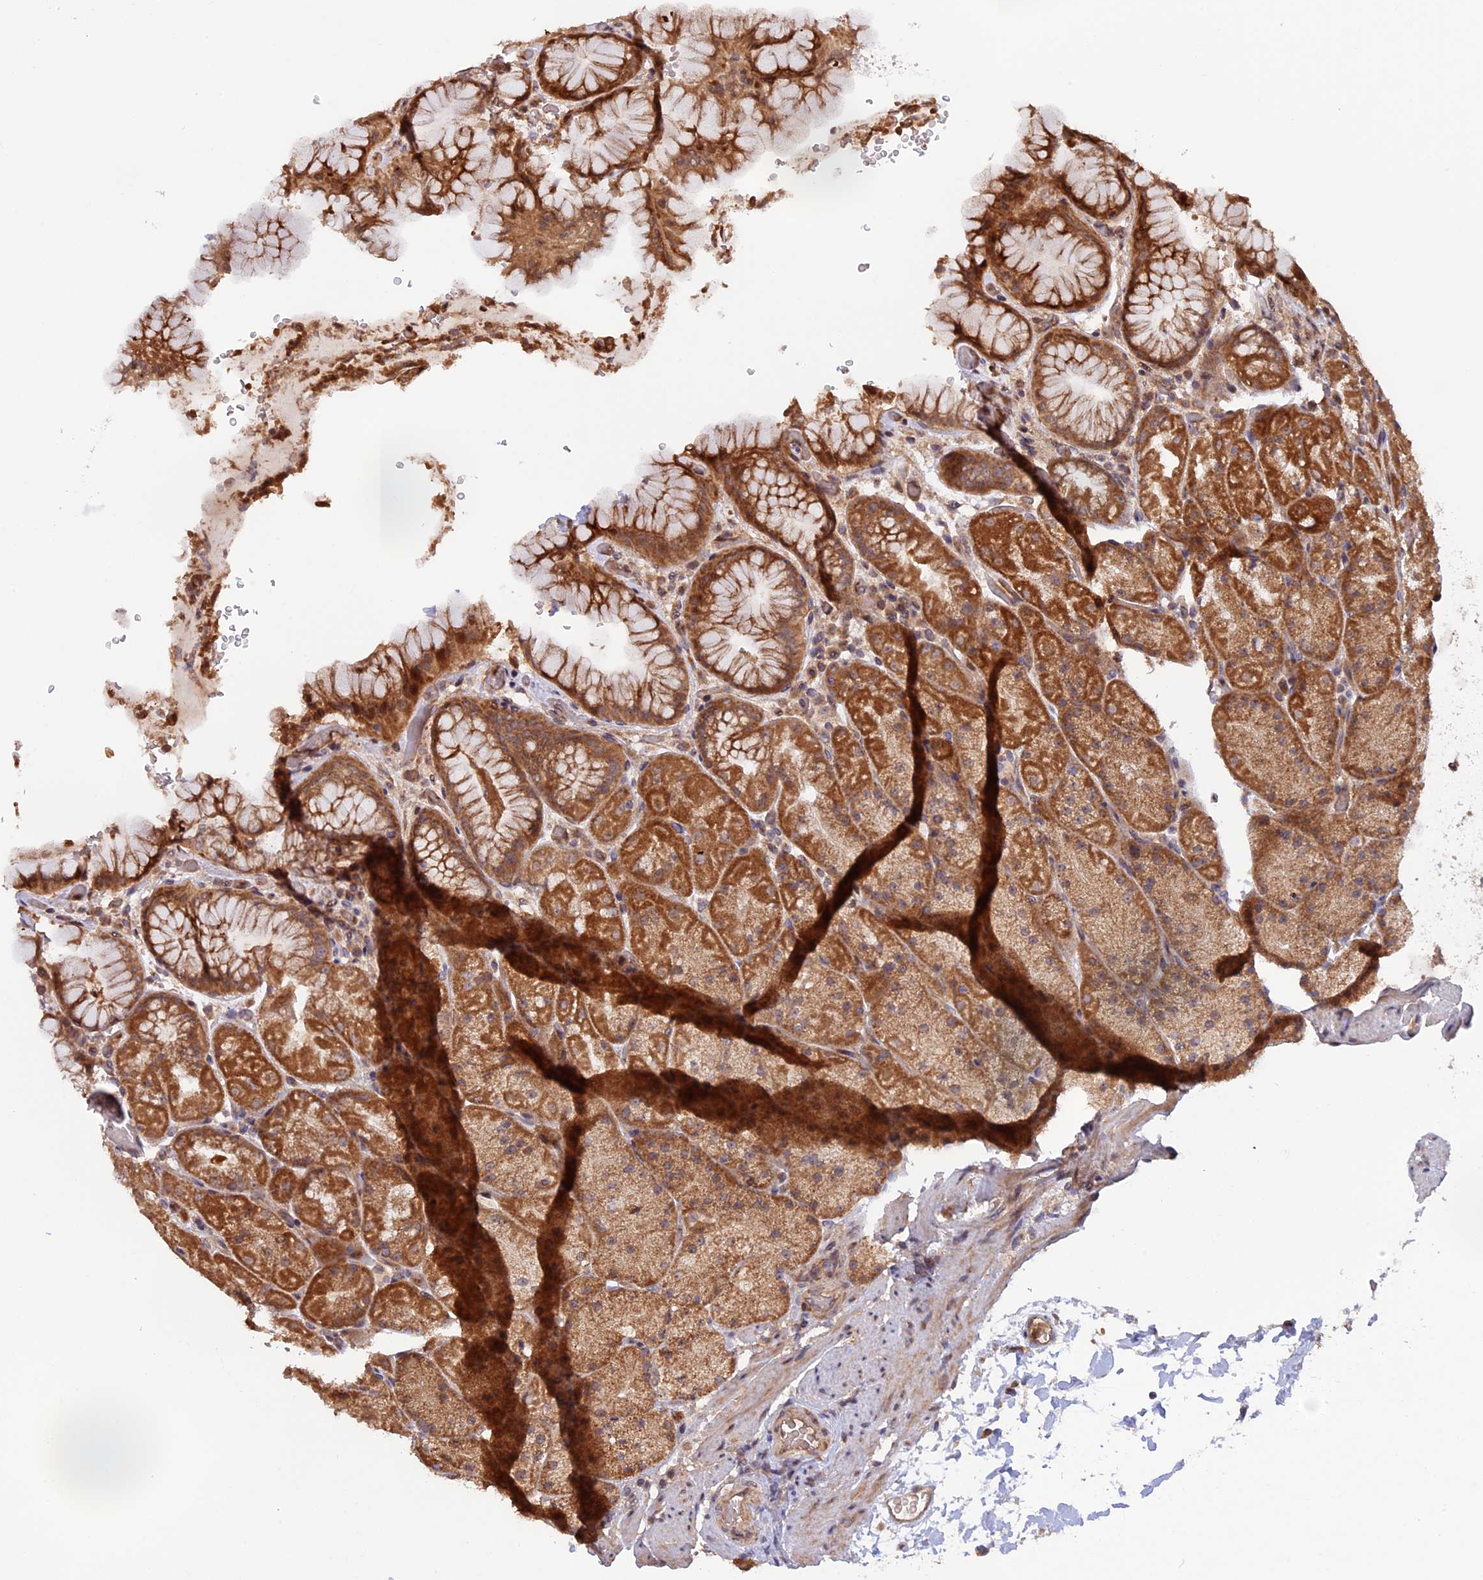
{"staining": {"intensity": "strong", "quantity": ">75%", "location": "cytoplasmic/membranous"}, "tissue": "stomach", "cell_type": "Glandular cells", "image_type": "normal", "snomed": [{"axis": "morphology", "description": "Normal tissue, NOS"}, {"axis": "topography", "description": "Stomach, upper"}, {"axis": "topography", "description": "Stomach, lower"}], "caption": "Glandular cells display high levels of strong cytoplasmic/membranous staining in approximately >75% of cells in benign human stomach.", "gene": "FERMT1", "patient": {"sex": "male", "age": 67}}